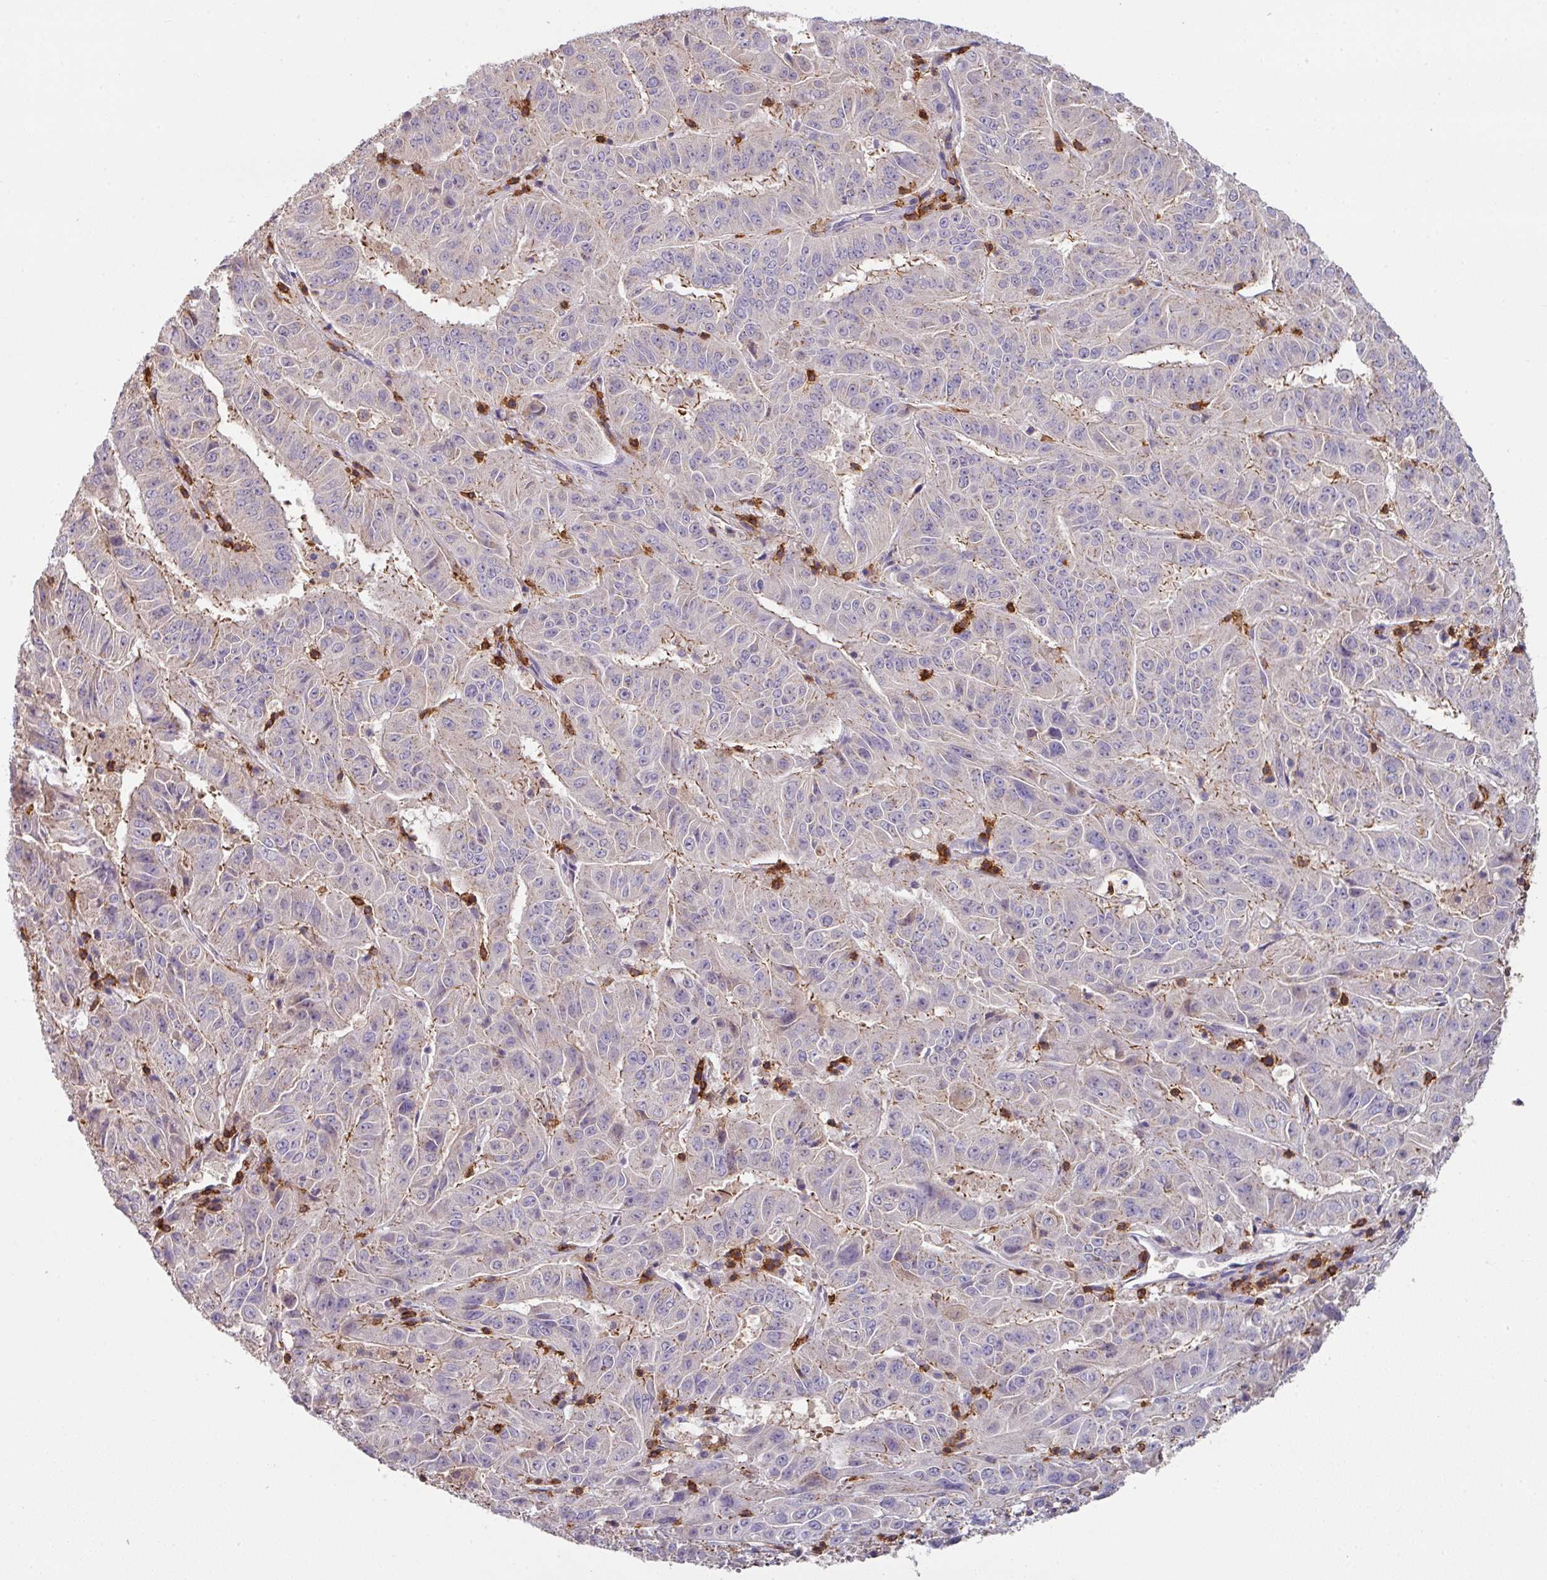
{"staining": {"intensity": "negative", "quantity": "none", "location": "none"}, "tissue": "pancreatic cancer", "cell_type": "Tumor cells", "image_type": "cancer", "snomed": [{"axis": "morphology", "description": "Adenocarcinoma, NOS"}, {"axis": "topography", "description": "Pancreas"}], "caption": "There is no significant staining in tumor cells of pancreatic cancer.", "gene": "CD3G", "patient": {"sex": "male", "age": 63}}